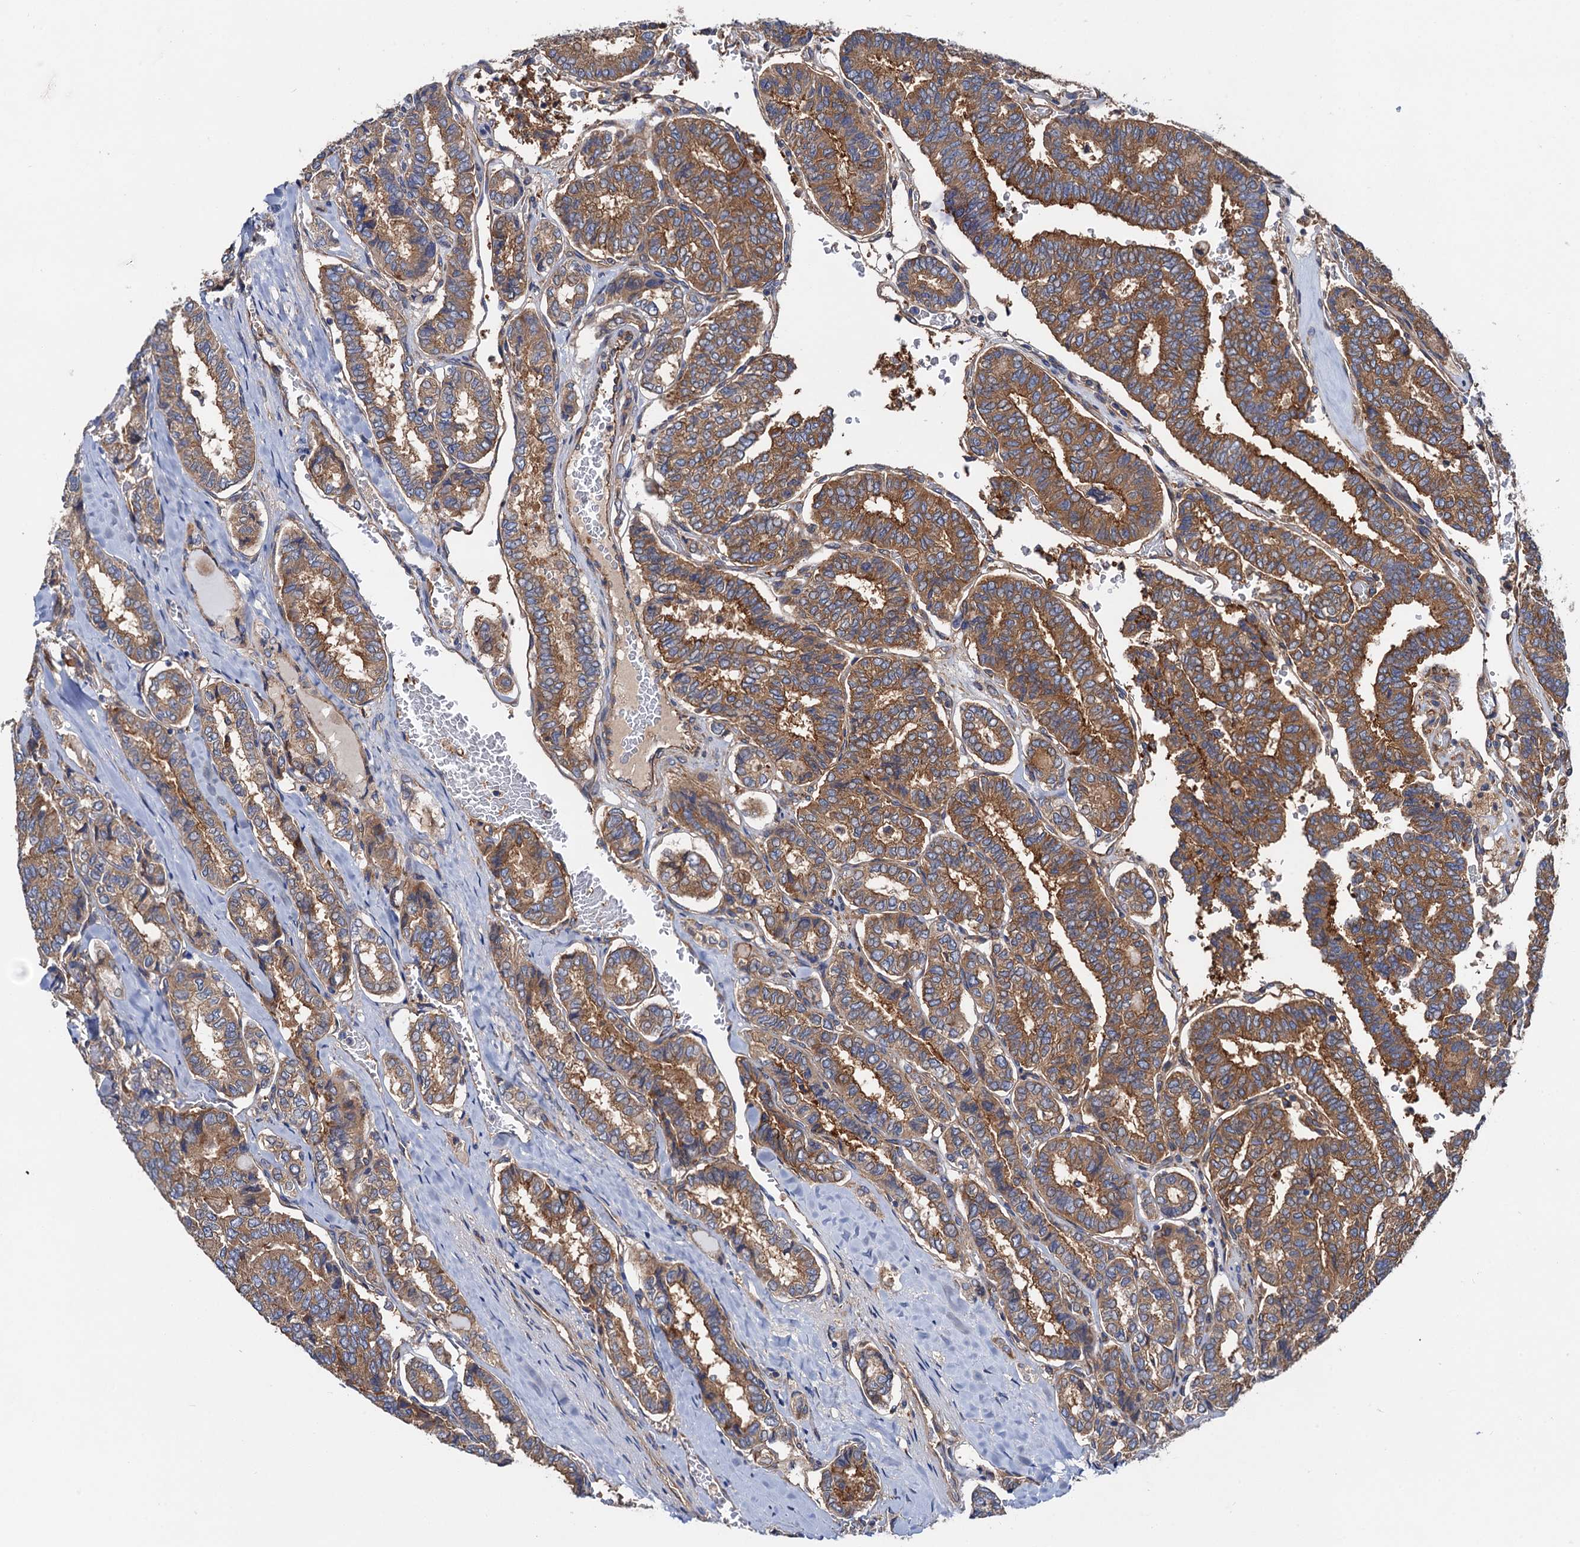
{"staining": {"intensity": "moderate", "quantity": ">75%", "location": "cytoplasmic/membranous"}, "tissue": "thyroid cancer", "cell_type": "Tumor cells", "image_type": "cancer", "snomed": [{"axis": "morphology", "description": "Papillary adenocarcinoma, NOS"}, {"axis": "topography", "description": "Thyroid gland"}], "caption": "Brown immunohistochemical staining in human thyroid cancer exhibits moderate cytoplasmic/membranous positivity in approximately >75% of tumor cells. (brown staining indicates protein expression, while blue staining denotes nuclei).", "gene": "MRPL48", "patient": {"sex": "female", "age": 35}}